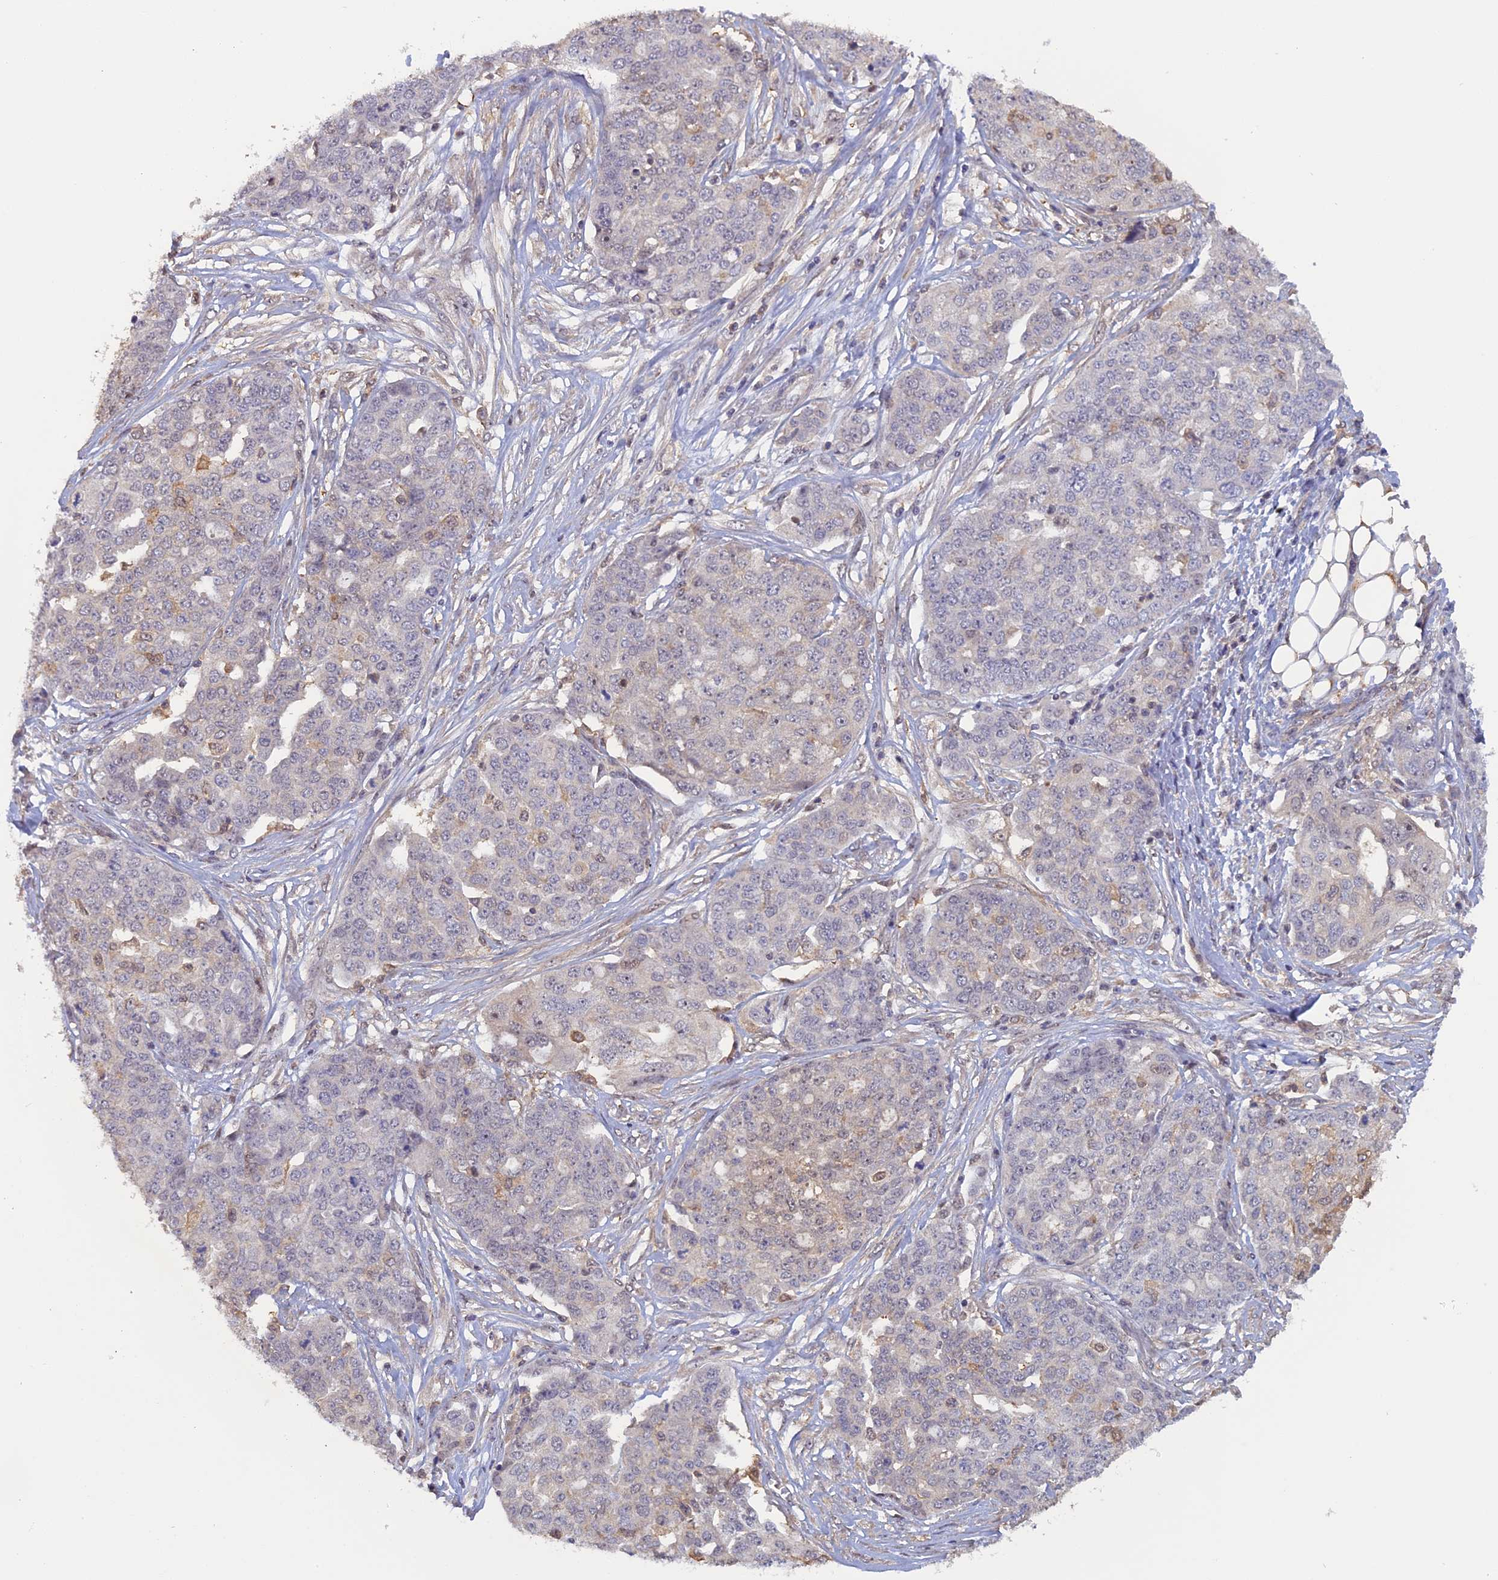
{"staining": {"intensity": "negative", "quantity": "none", "location": "none"}, "tissue": "ovarian cancer", "cell_type": "Tumor cells", "image_type": "cancer", "snomed": [{"axis": "morphology", "description": "Cystadenocarcinoma, serous, NOS"}, {"axis": "topography", "description": "Soft tissue"}, {"axis": "topography", "description": "Ovary"}], "caption": "An IHC image of ovarian serous cystadenocarcinoma is shown. There is no staining in tumor cells of ovarian serous cystadenocarcinoma. The staining is performed using DAB (3,3'-diaminobenzidine) brown chromogen with nuclei counter-stained in using hematoxylin.", "gene": "FAM98C", "patient": {"sex": "female", "age": 57}}